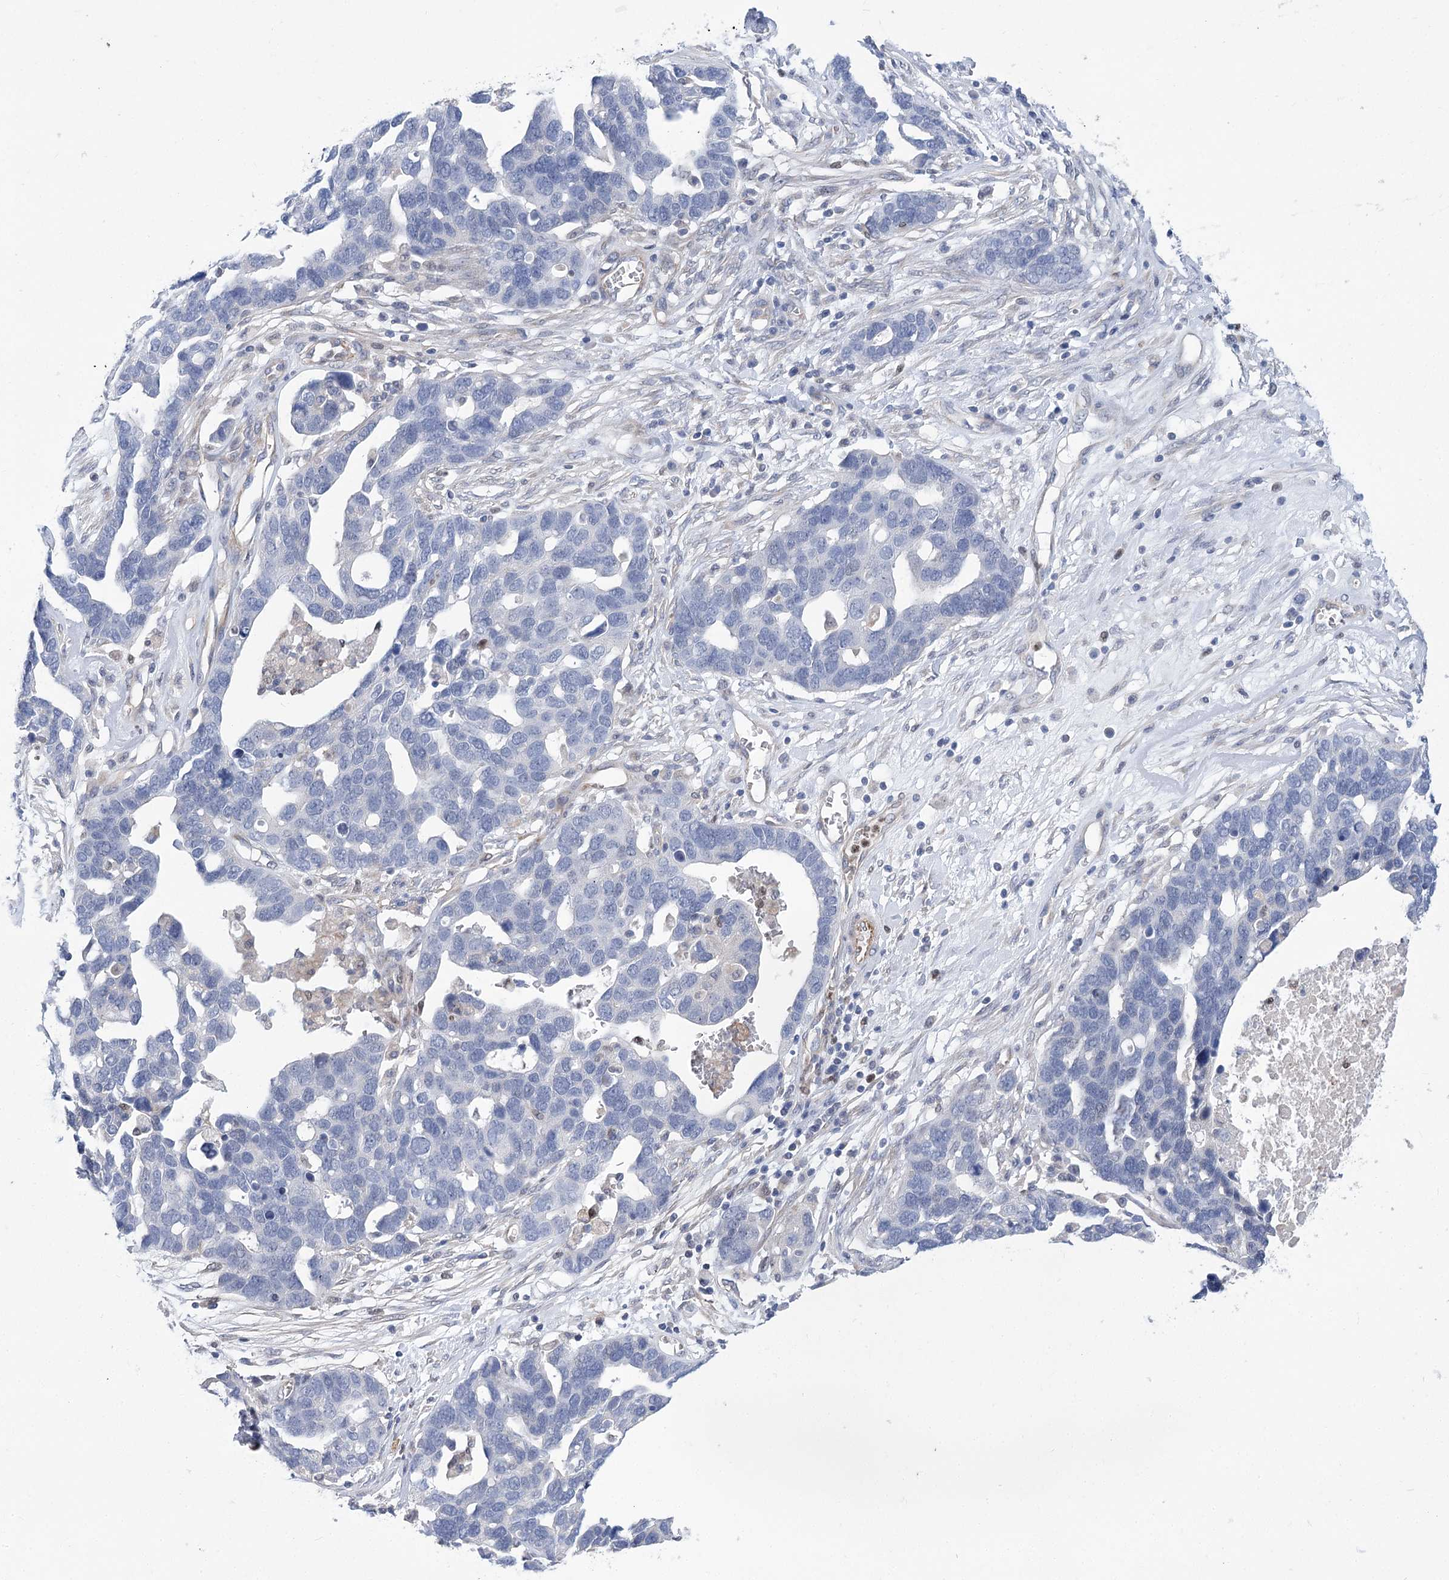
{"staining": {"intensity": "negative", "quantity": "none", "location": "none"}, "tissue": "ovarian cancer", "cell_type": "Tumor cells", "image_type": "cancer", "snomed": [{"axis": "morphology", "description": "Cystadenocarcinoma, serous, NOS"}, {"axis": "topography", "description": "Ovary"}], "caption": "Tumor cells show no significant positivity in serous cystadenocarcinoma (ovarian).", "gene": "THAP6", "patient": {"sex": "female", "age": 54}}